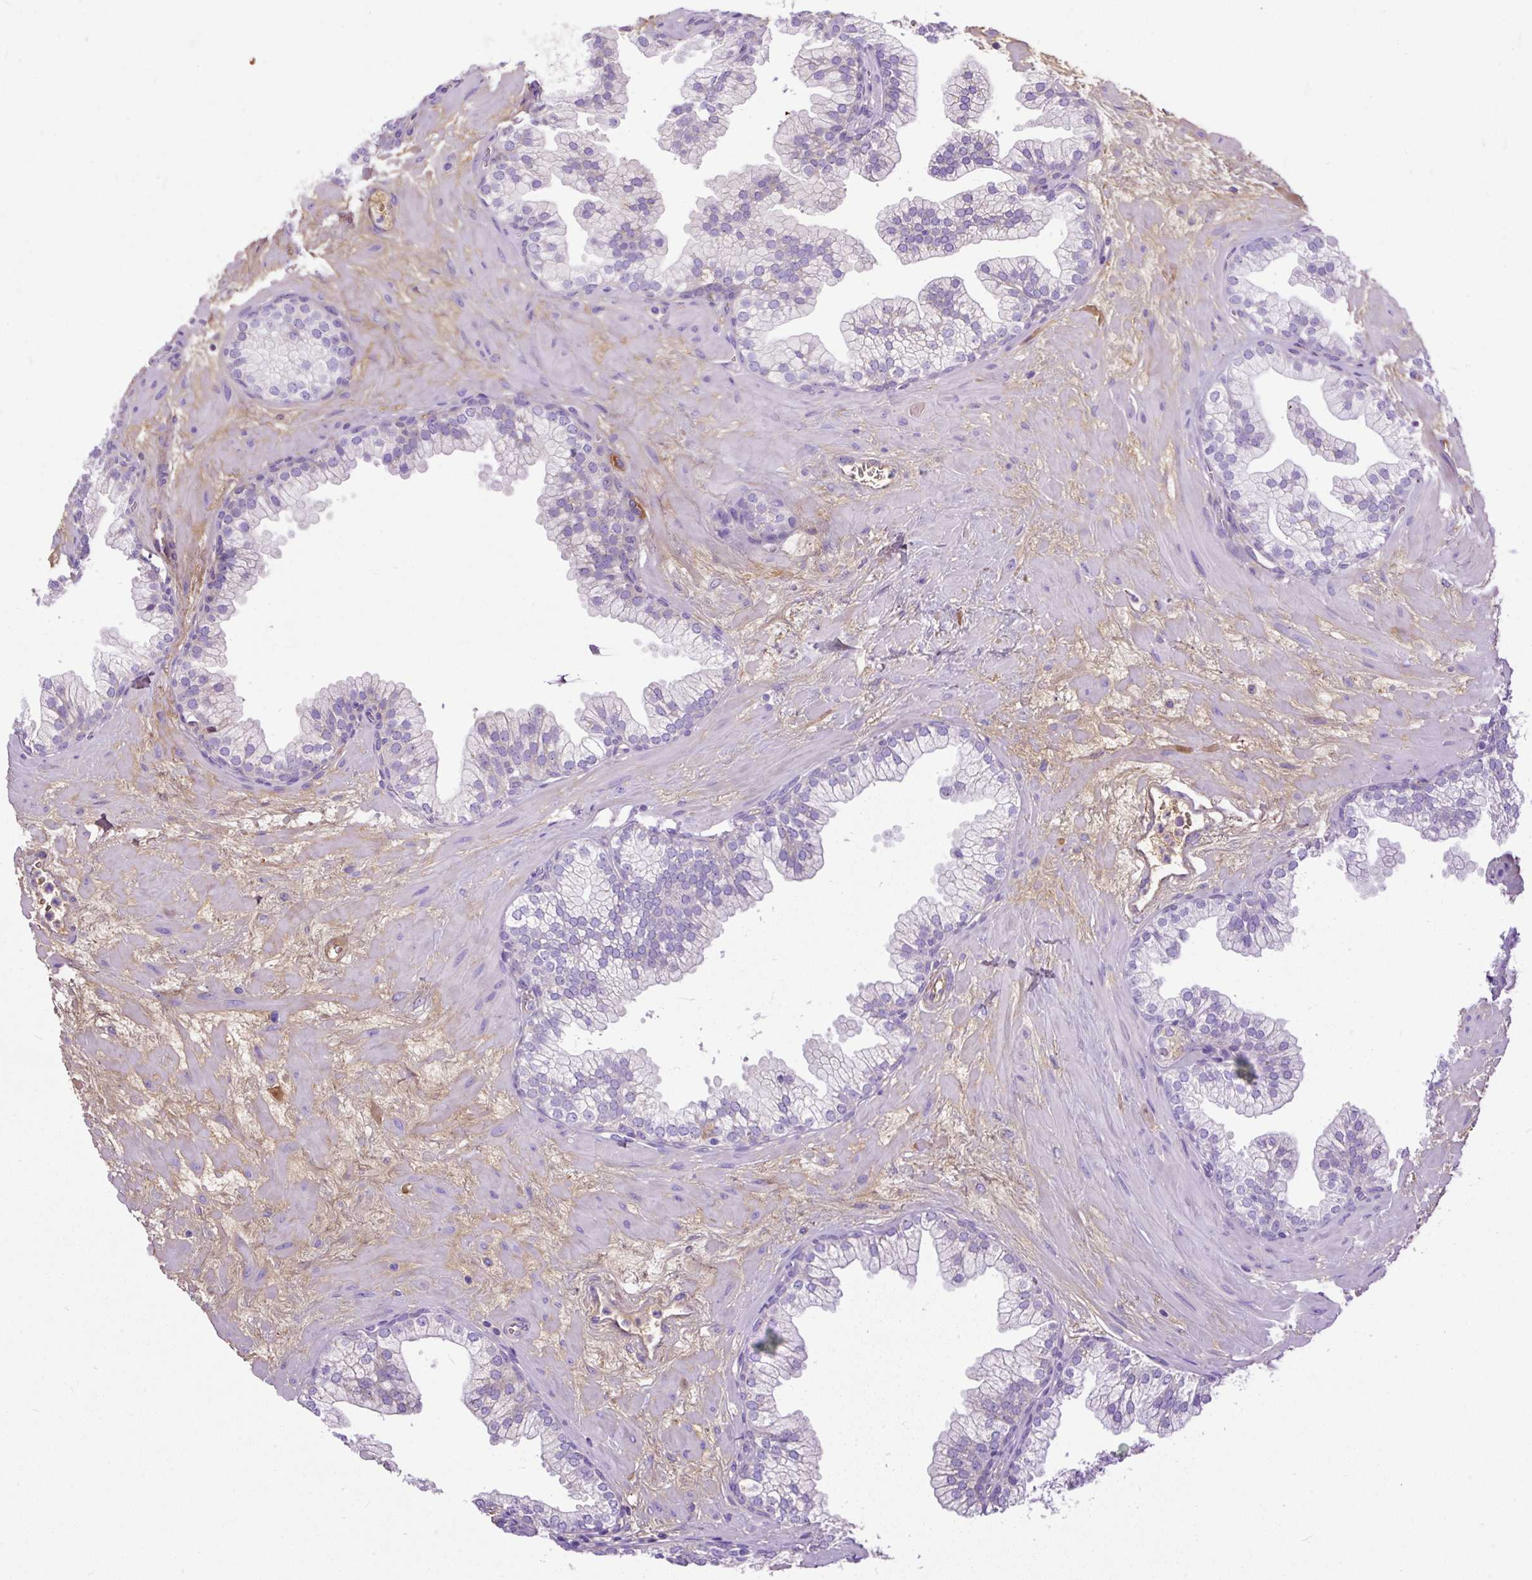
{"staining": {"intensity": "negative", "quantity": "none", "location": "none"}, "tissue": "prostate", "cell_type": "Glandular cells", "image_type": "normal", "snomed": [{"axis": "morphology", "description": "Normal tissue, NOS"}, {"axis": "topography", "description": "Prostate"}, {"axis": "topography", "description": "Peripheral nerve tissue"}], "caption": "This is an immunohistochemistry histopathology image of normal prostate. There is no expression in glandular cells.", "gene": "CLEC3B", "patient": {"sex": "male", "age": 61}}